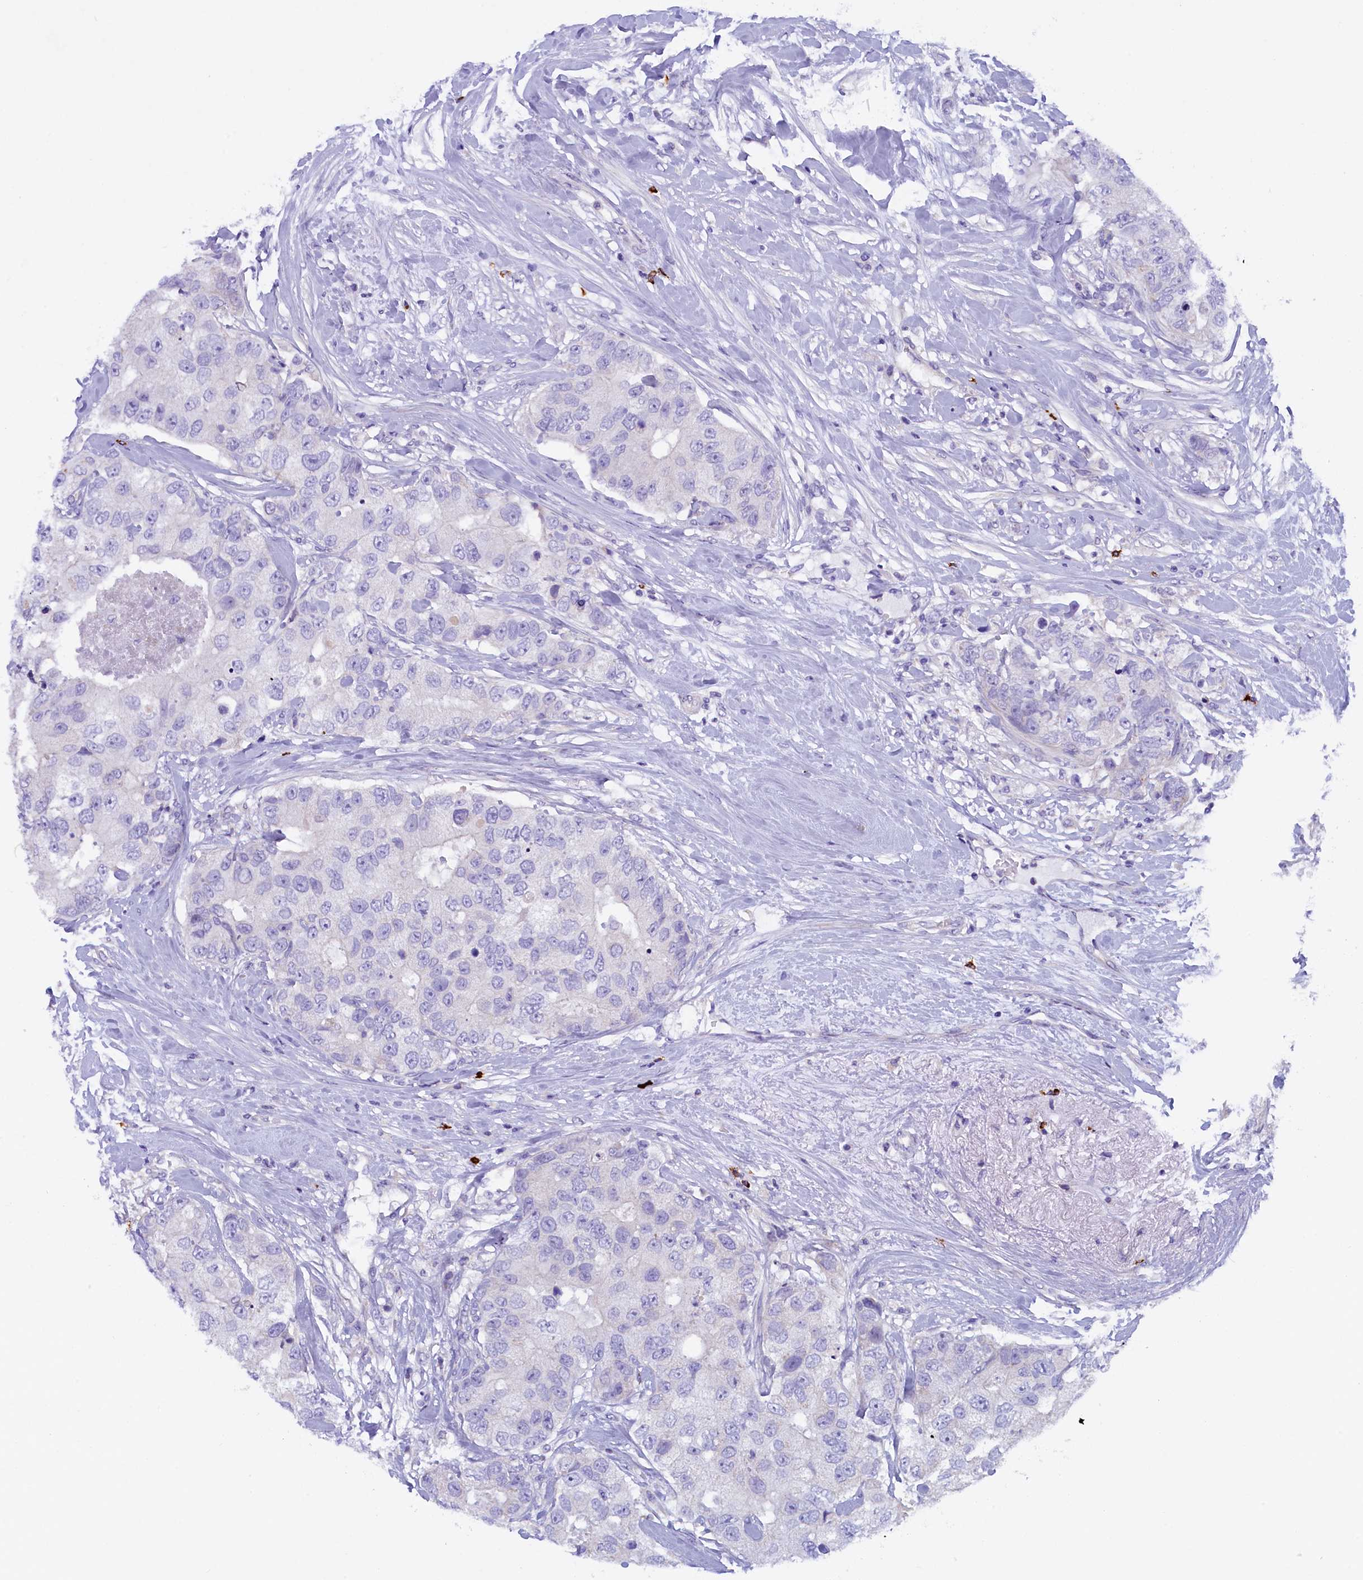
{"staining": {"intensity": "negative", "quantity": "none", "location": "none"}, "tissue": "breast cancer", "cell_type": "Tumor cells", "image_type": "cancer", "snomed": [{"axis": "morphology", "description": "Duct carcinoma"}, {"axis": "topography", "description": "Breast"}], "caption": "A micrograph of human breast invasive ductal carcinoma is negative for staining in tumor cells.", "gene": "RTTN", "patient": {"sex": "female", "age": 62}}